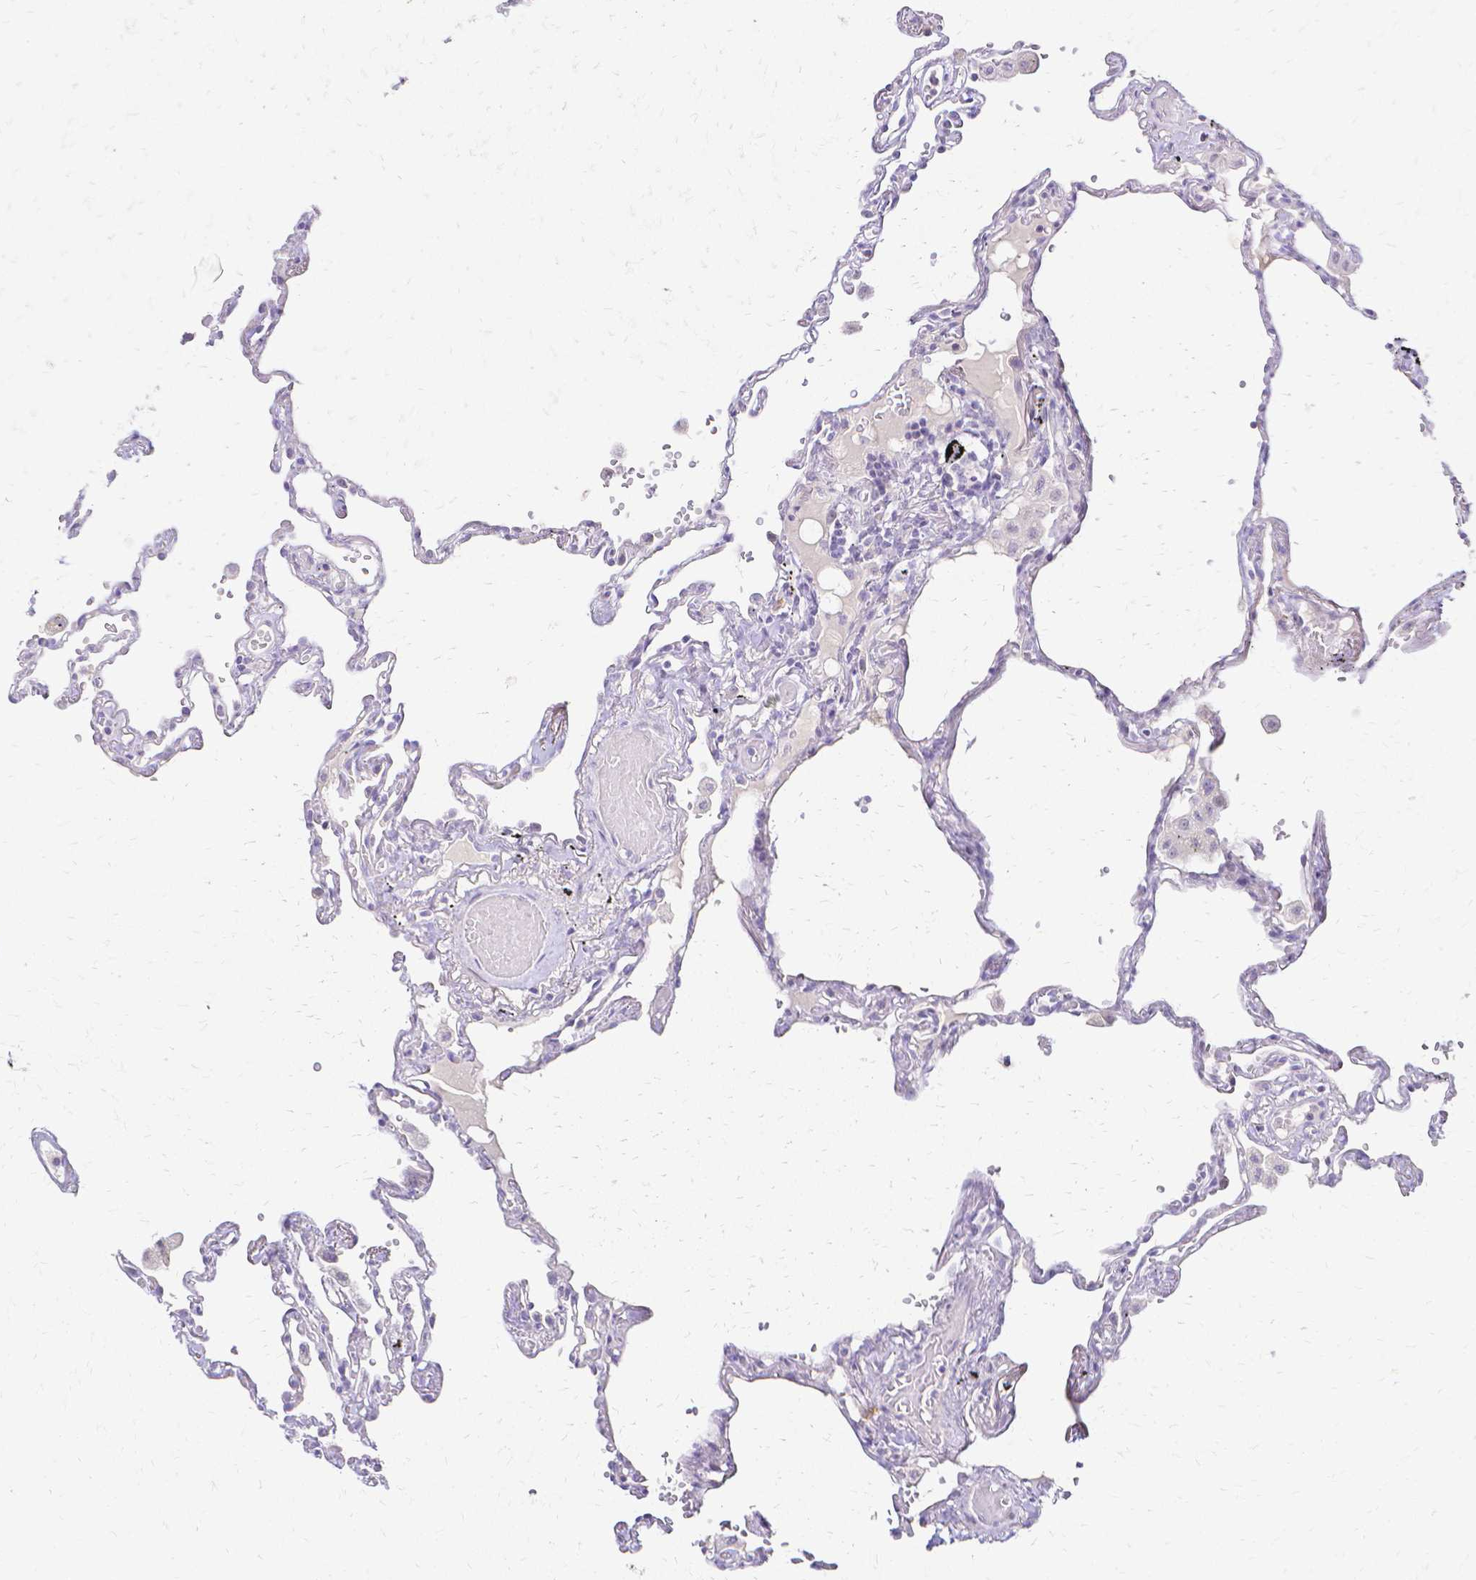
{"staining": {"intensity": "negative", "quantity": "none", "location": "none"}, "tissue": "lung", "cell_type": "Alveolar cells", "image_type": "normal", "snomed": [{"axis": "morphology", "description": "Normal tissue, NOS"}, {"axis": "topography", "description": "Lung"}], "caption": "This is a micrograph of immunohistochemistry (IHC) staining of normal lung, which shows no expression in alveolar cells.", "gene": "CCNB1", "patient": {"sex": "female", "age": 67}}